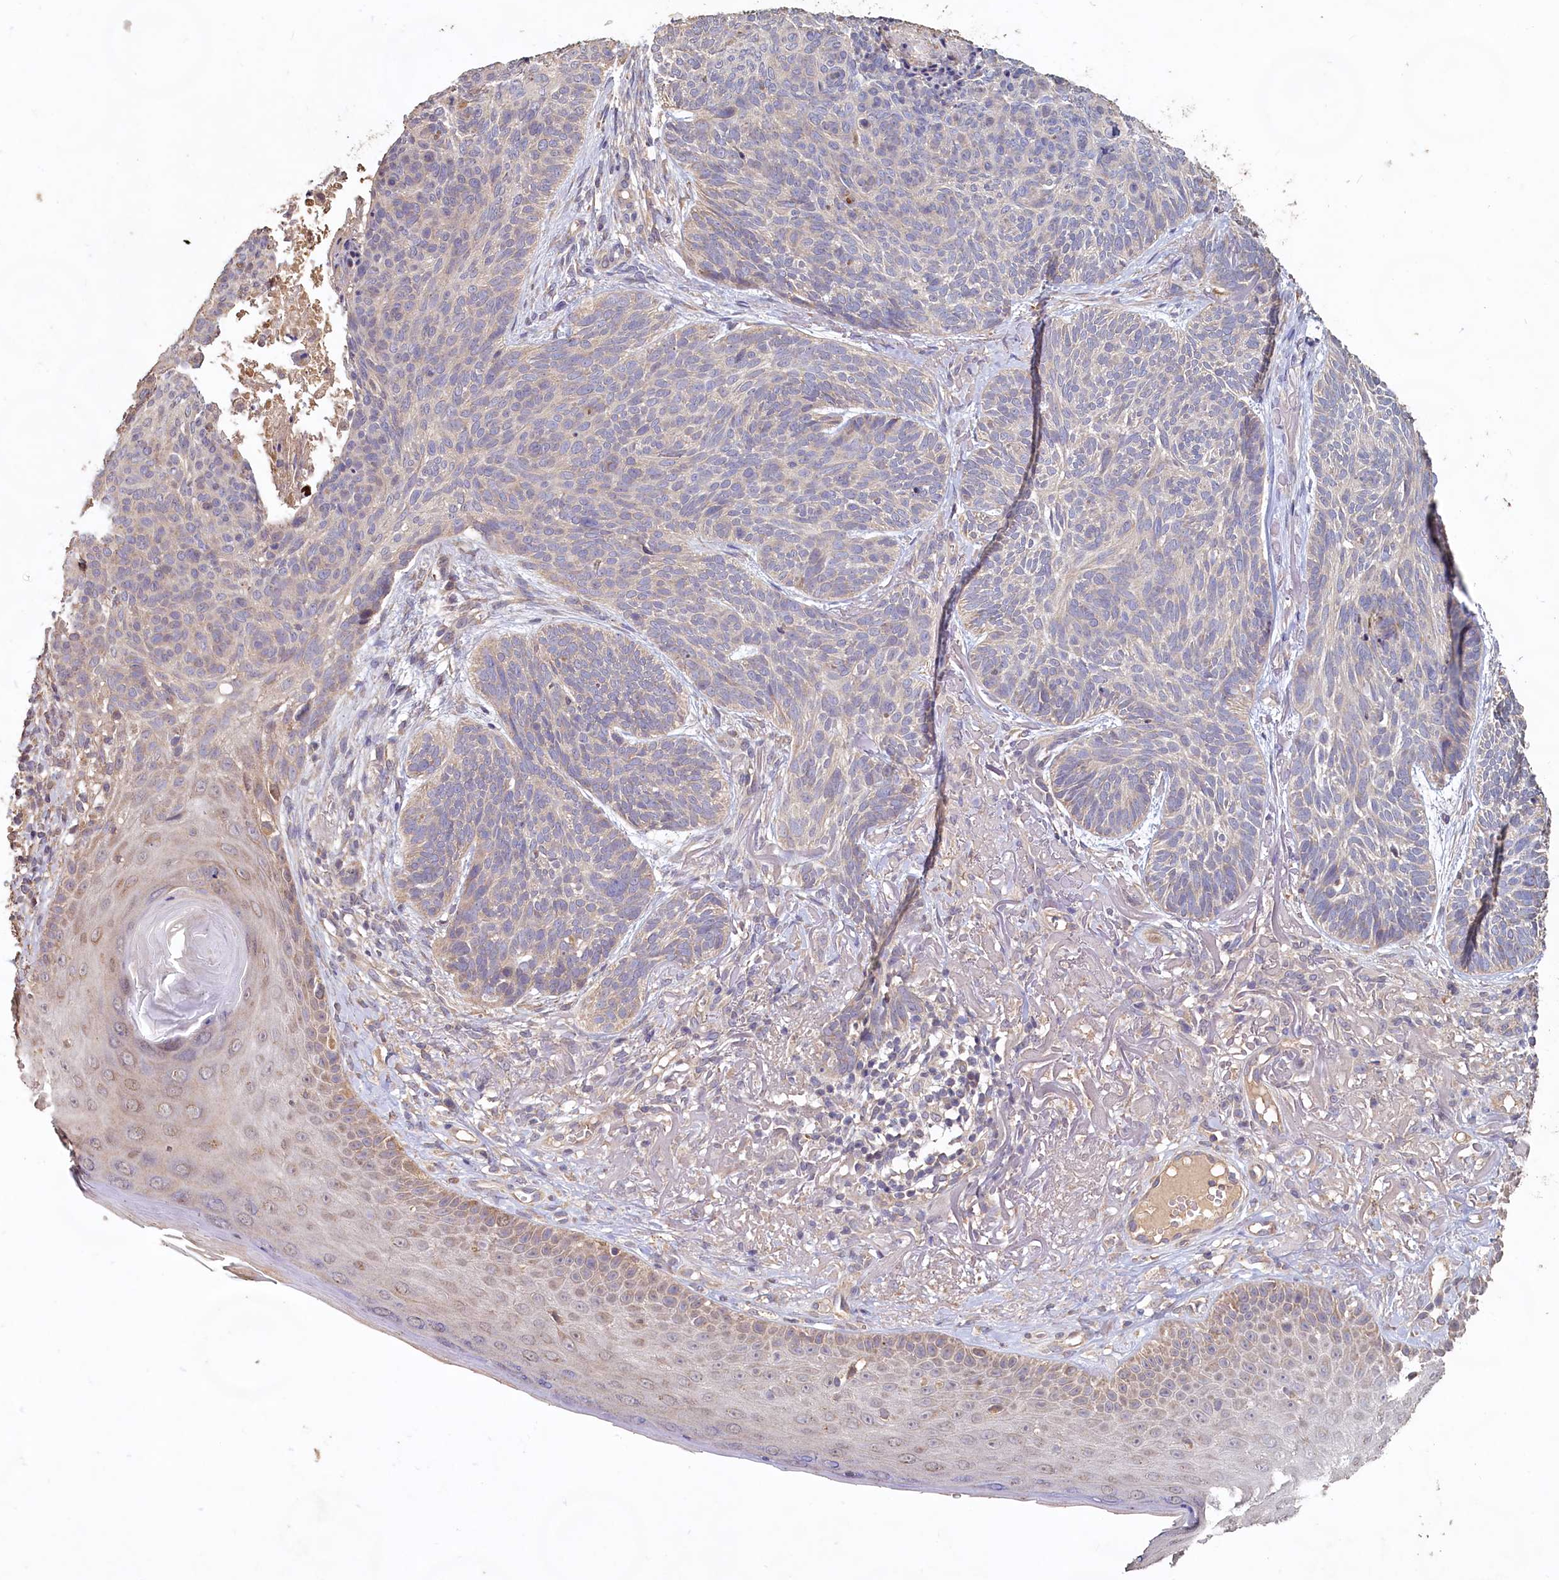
{"staining": {"intensity": "negative", "quantity": "none", "location": "none"}, "tissue": "skin cancer", "cell_type": "Tumor cells", "image_type": "cancer", "snomed": [{"axis": "morphology", "description": "Normal tissue, NOS"}, {"axis": "morphology", "description": "Basal cell carcinoma"}, {"axis": "topography", "description": "Skin"}], "caption": "A photomicrograph of skin basal cell carcinoma stained for a protein exhibits no brown staining in tumor cells. Brightfield microscopy of immunohistochemistry (IHC) stained with DAB (3,3'-diaminobenzidine) (brown) and hematoxylin (blue), captured at high magnification.", "gene": "FUNDC1", "patient": {"sex": "male", "age": 66}}